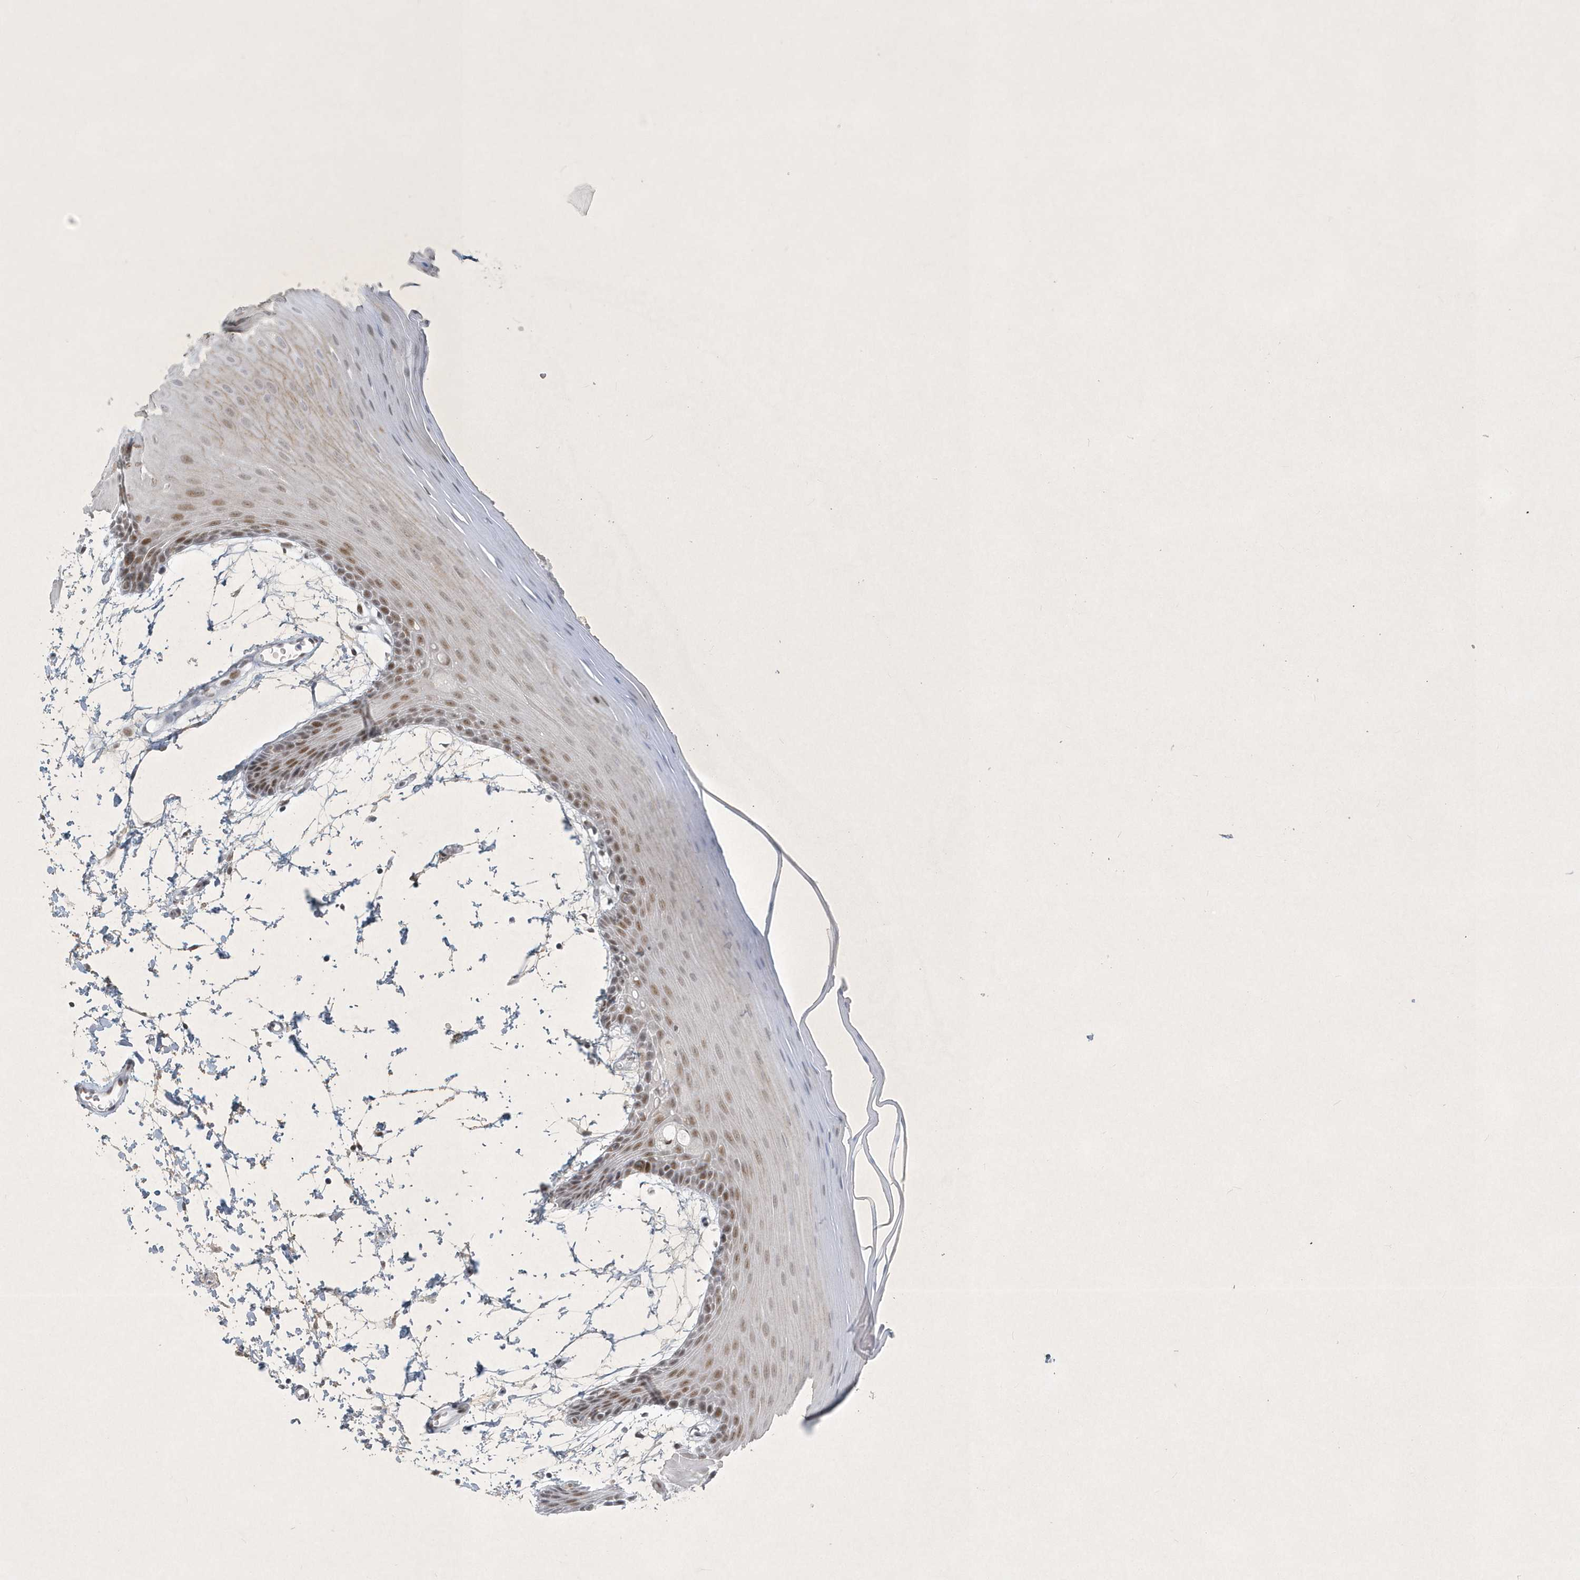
{"staining": {"intensity": "moderate", "quantity": ">75%", "location": "nuclear"}, "tissue": "oral mucosa", "cell_type": "Squamous epithelial cells", "image_type": "normal", "snomed": [{"axis": "morphology", "description": "Normal tissue, NOS"}, {"axis": "topography", "description": "Skeletal muscle"}, {"axis": "topography", "description": "Oral tissue"}, {"axis": "topography", "description": "Salivary gland"}, {"axis": "topography", "description": "Peripheral nerve tissue"}], "caption": "This micrograph displays immunohistochemistry staining of normal oral mucosa, with medium moderate nuclear expression in about >75% of squamous epithelial cells.", "gene": "ZBTB9", "patient": {"sex": "male", "age": 54}}